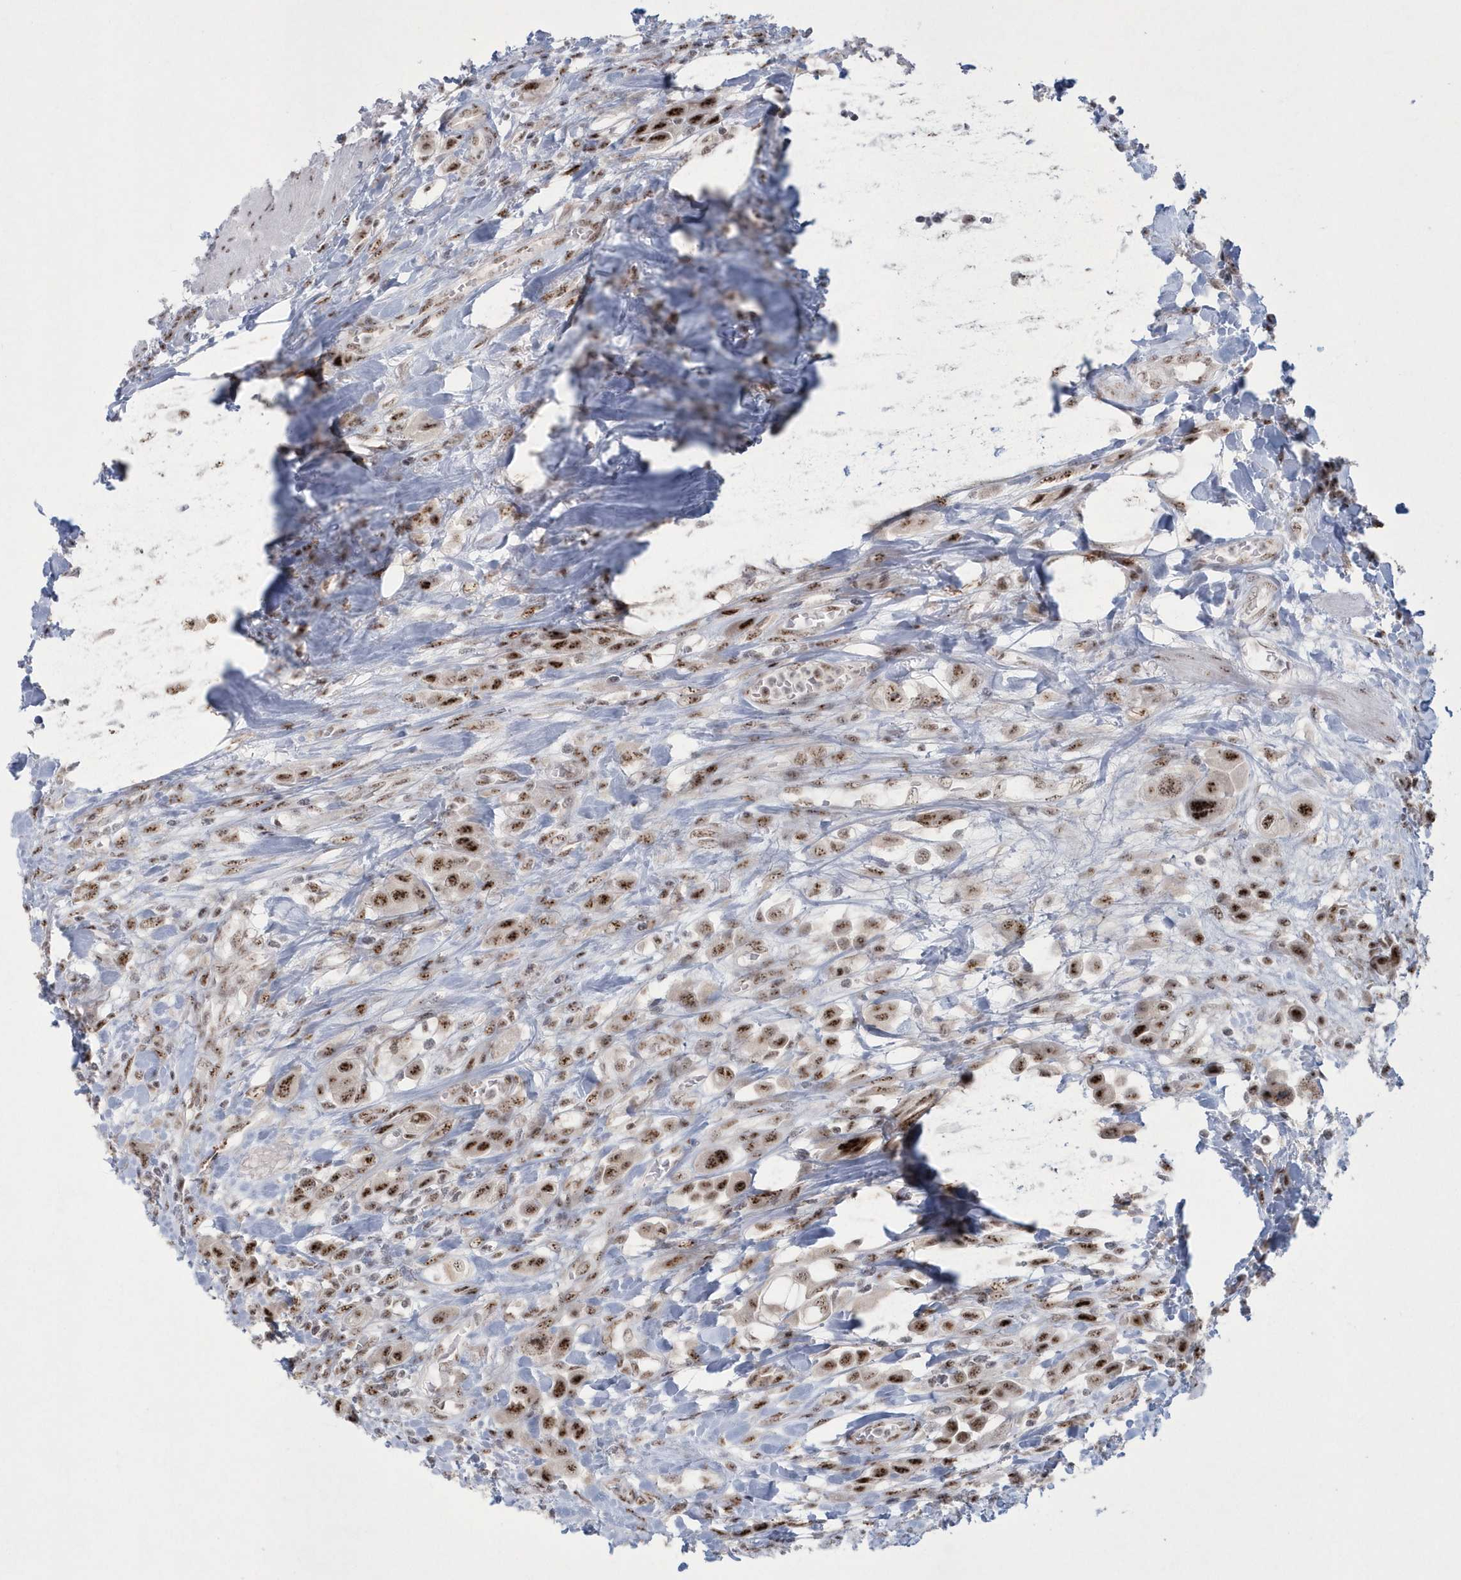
{"staining": {"intensity": "moderate", "quantity": ">75%", "location": "nuclear"}, "tissue": "urothelial cancer", "cell_type": "Tumor cells", "image_type": "cancer", "snomed": [{"axis": "morphology", "description": "Urothelial carcinoma, High grade"}, {"axis": "topography", "description": "Urinary bladder"}], "caption": "Immunohistochemical staining of urothelial cancer displays medium levels of moderate nuclear protein positivity in about >75% of tumor cells.", "gene": "KDM6B", "patient": {"sex": "male", "age": 50}}